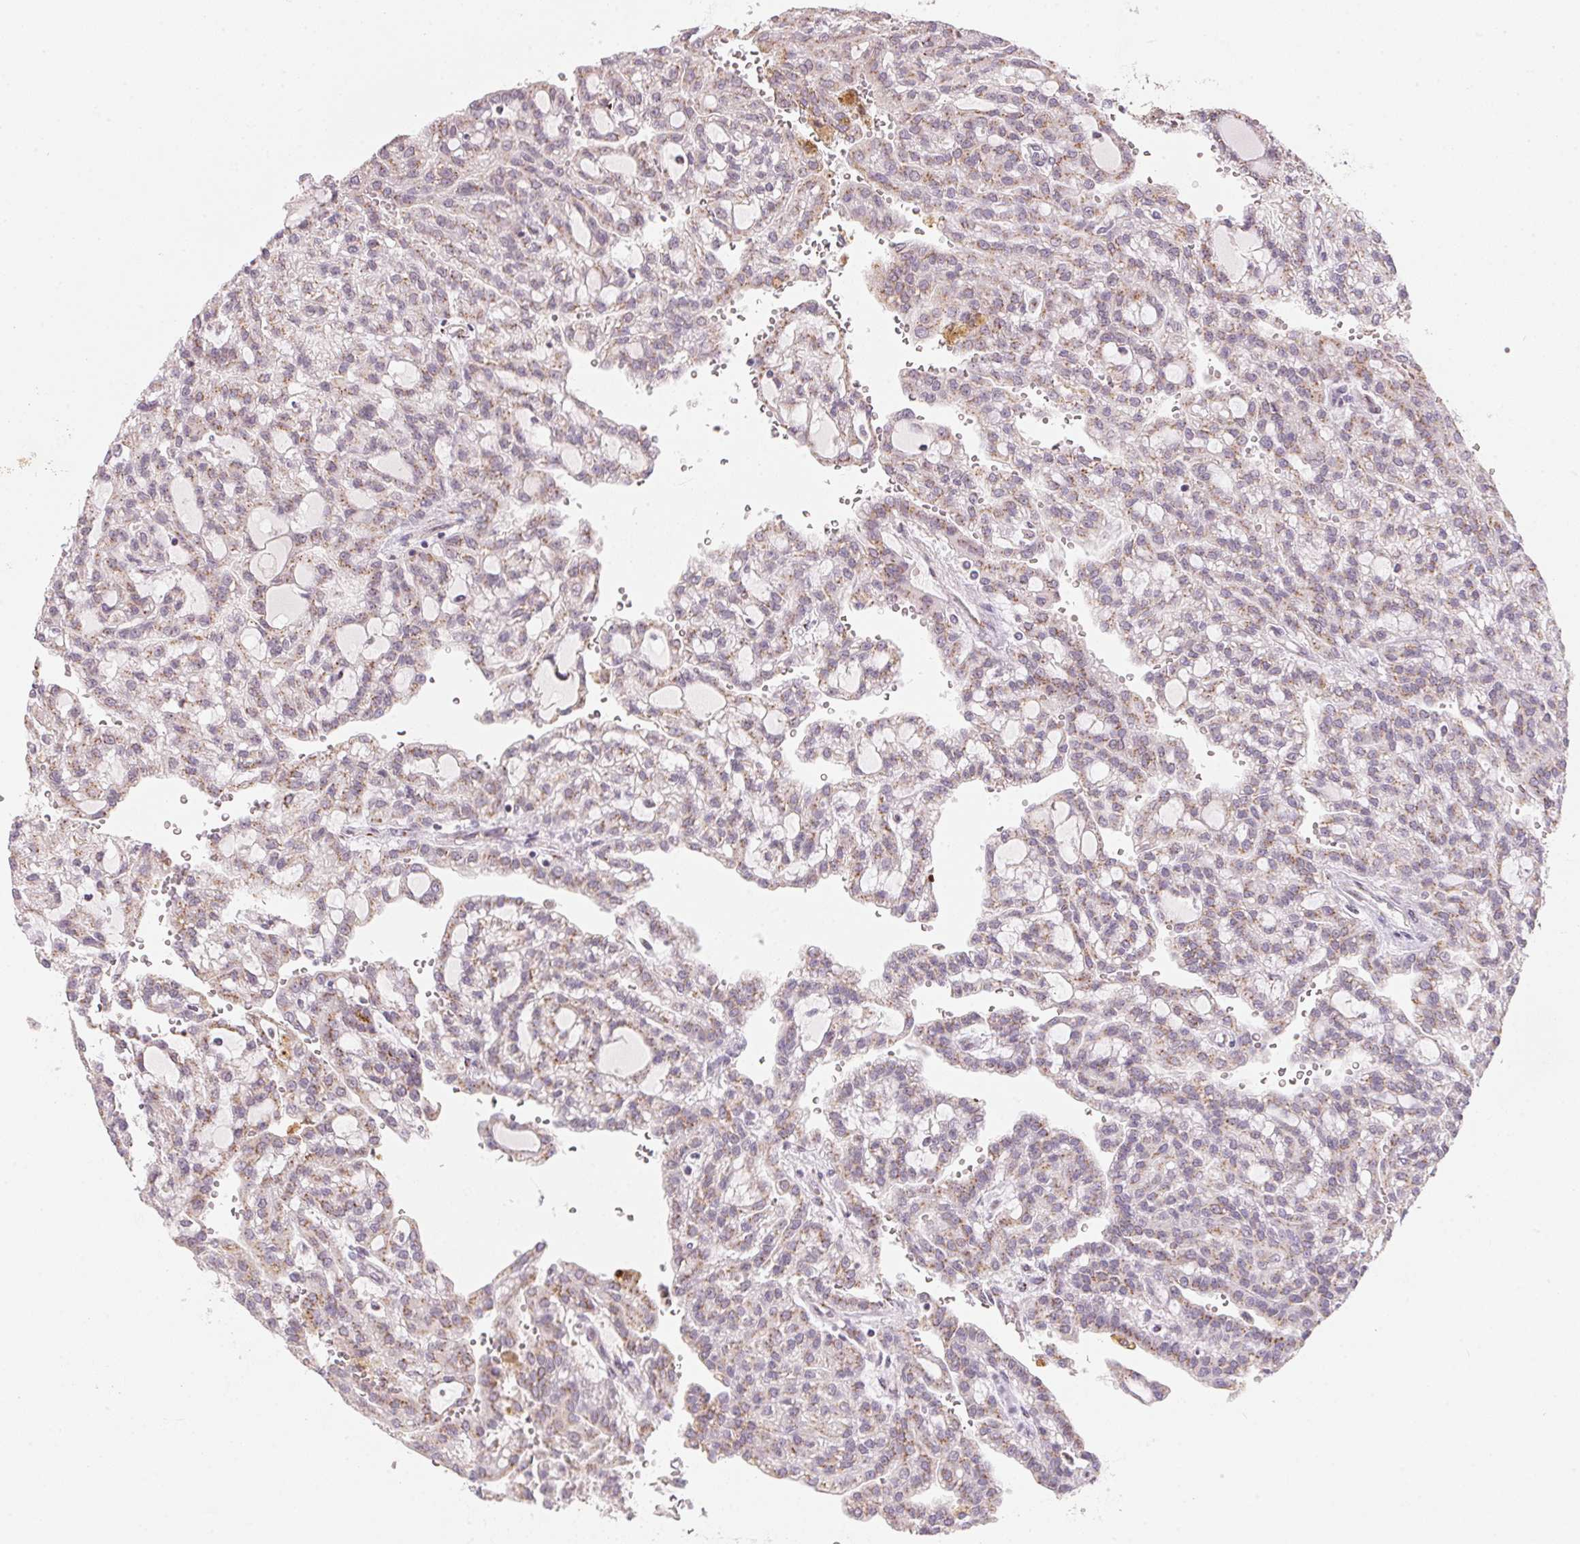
{"staining": {"intensity": "weak", "quantity": "25%-75%", "location": "cytoplasmic/membranous"}, "tissue": "renal cancer", "cell_type": "Tumor cells", "image_type": "cancer", "snomed": [{"axis": "morphology", "description": "Adenocarcinoma, NOS"}, {"axis": "topography", "description": "Kidney"}], "caption": "Protein analysis of adenocarcinoma (renal) tissue reveals weak cytoplasmic/membranous expression in approximately 25%-75% of tumor cells. (brown staining indicates protein expression, while blue staining denotes nuclei).", "gene": "RAB22A", "patient": {"sex": "male", "age": 63}}